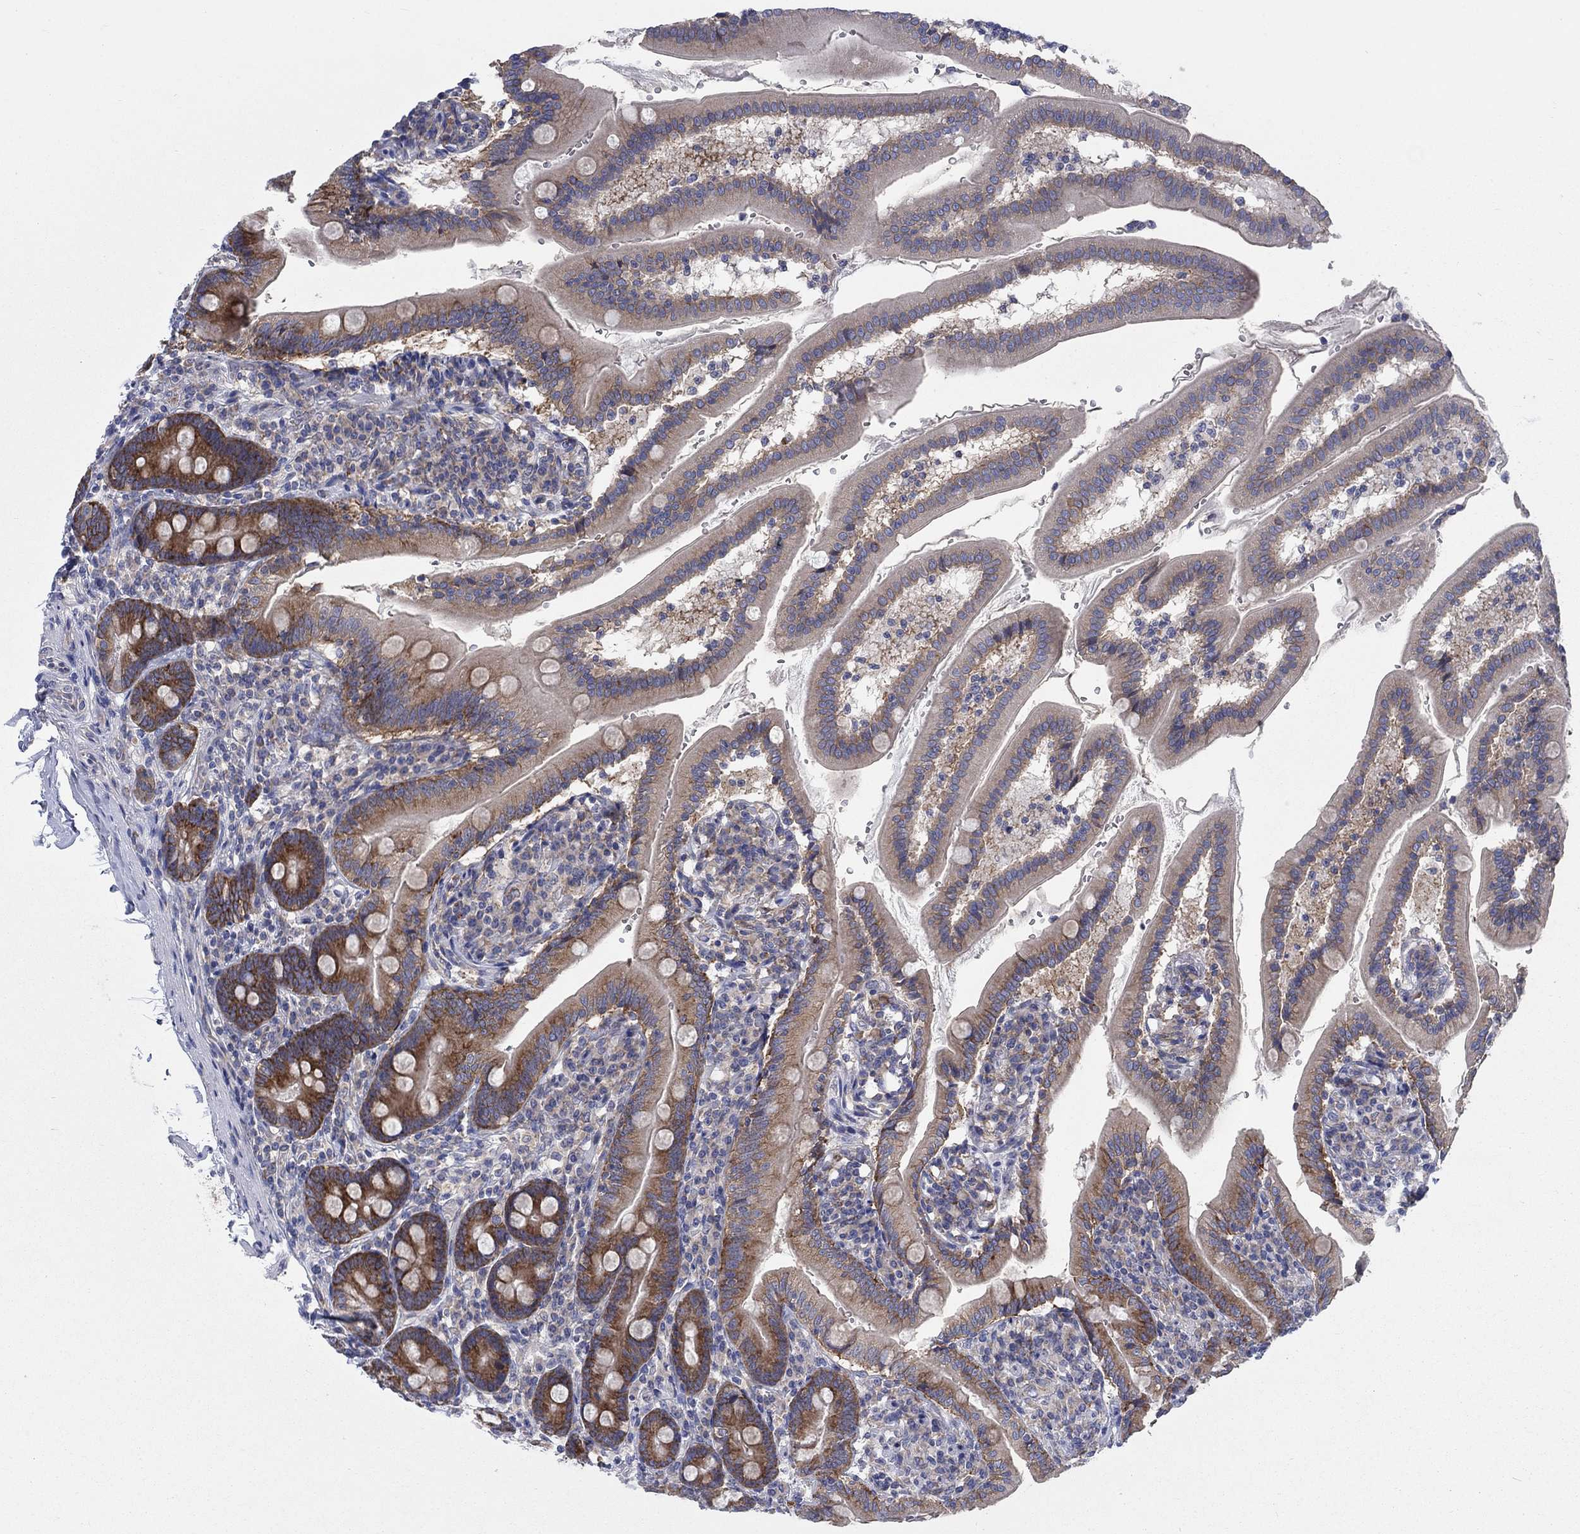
{"staining": {"intensity": "strong", "quantity": "25%-75%", "location": "cytoplasmic/membranous"}, "tissue": "duodenum", "cell_type": "Glandular cells", "image_type": "normal", "snomed": [{"axis": "morphology", "description": "Normal tissue, NOS"}, {"axis": "topography", "description": "Duodenum"}], "caption": "Protein expression analysis of benign duodenum displays strong cytoplasmic/membranous staining in approximately 25%-75% of glandular cells.", "gene": "TMEM59", "patient": {"sex": "female", "age": 67}}